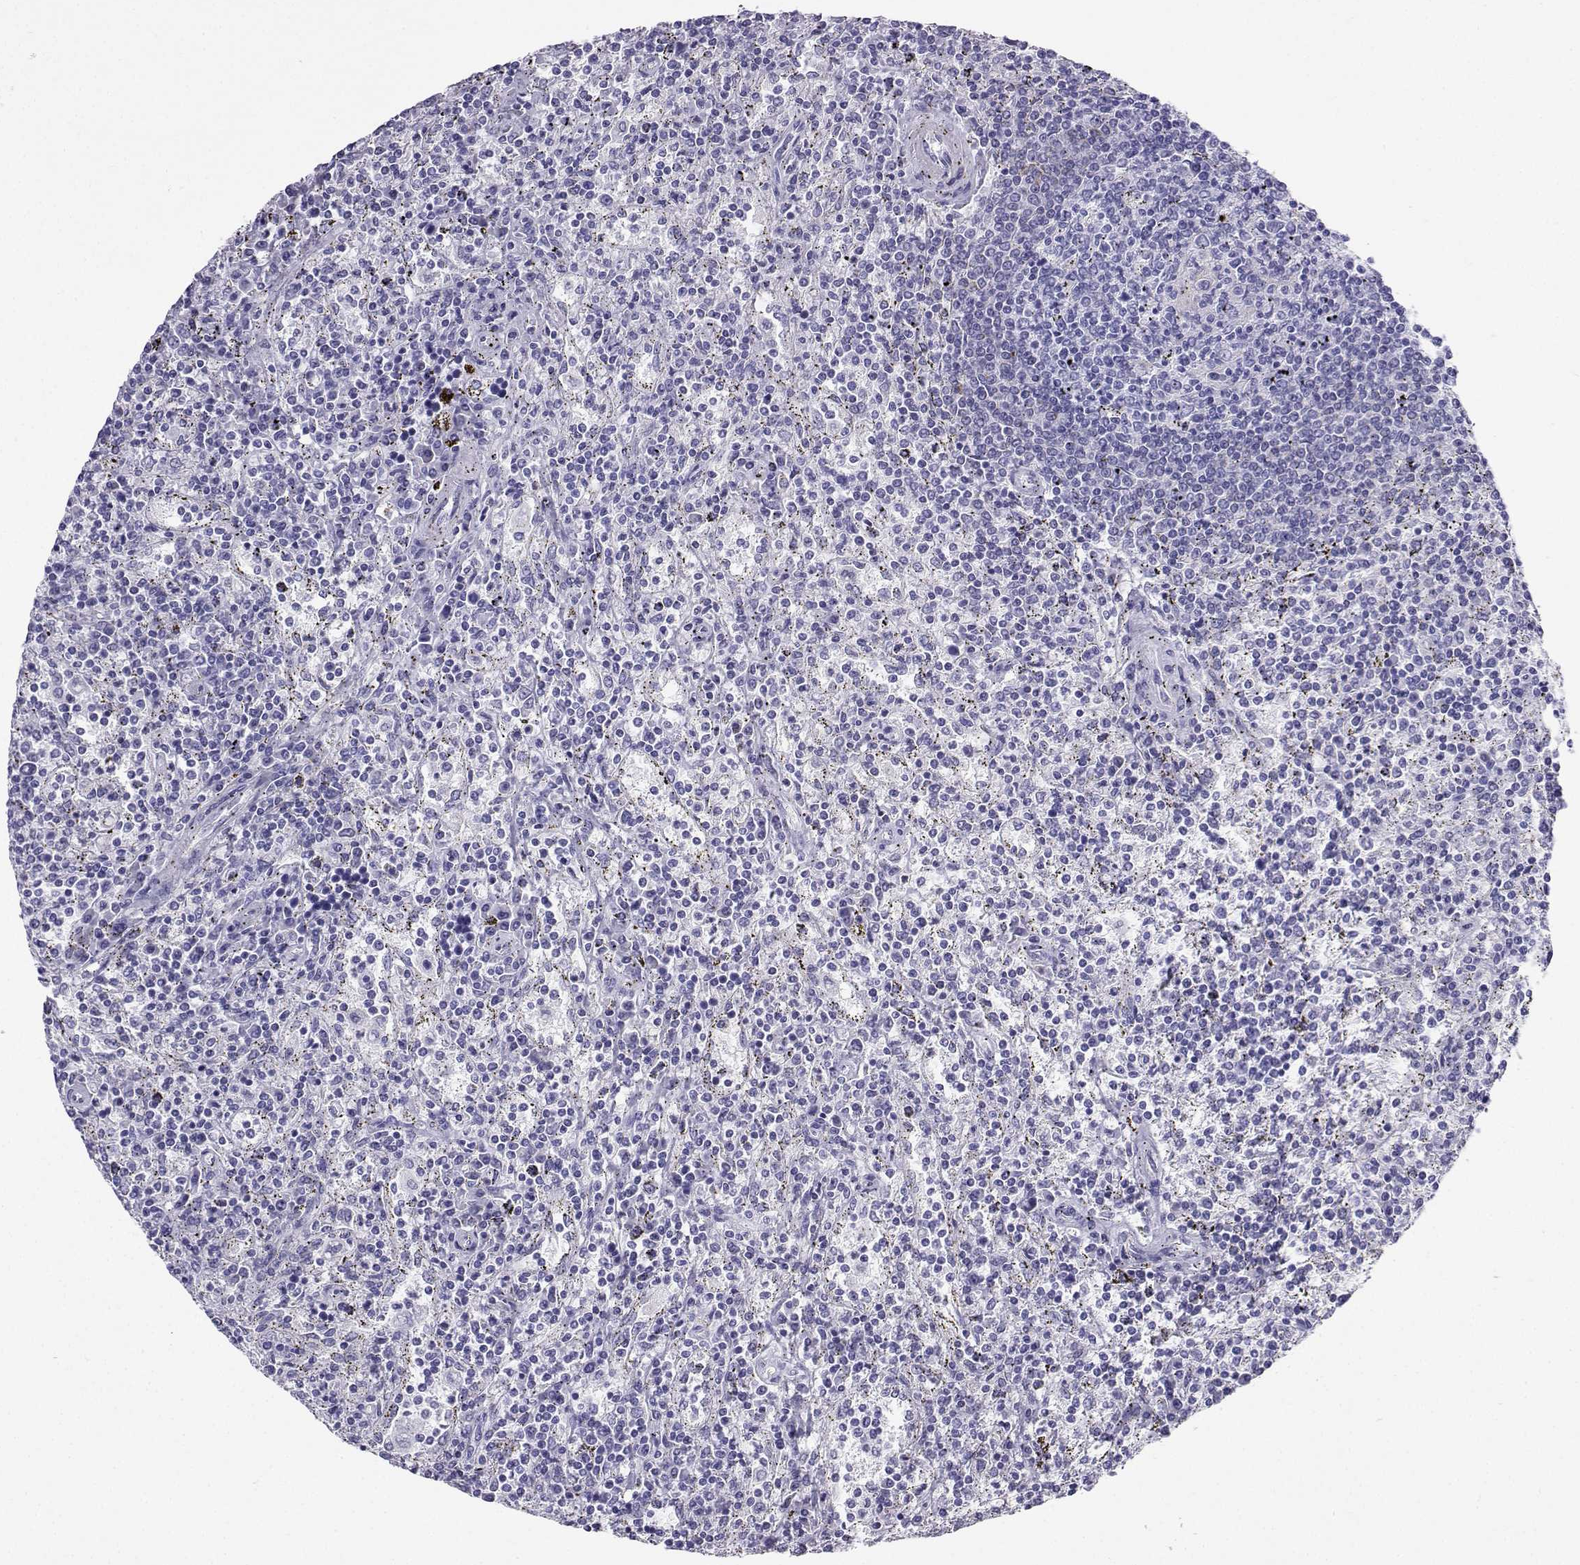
{"staining": {"intensity": "negative", "quantity": "none", "location": "none"}, "tissue": "lymphoma", "cell_type": "Tumor cells", "image_type": "cancer", "snomed": [{"axis": "morphology", "description": "Malignant lymphoma, non-Hodgkin's type, Low grade"}, {"axis": "topography", "description": "Spleen"}], "caption": "This histopathology image is of lymphoma stained with immunohistochemistry (IHC) to label a protein in brown with the nuclei are counter-stained blue. There is no positivity in tumor cells.", "gene": "CD109", "patient": {"sex": "male", "age": 62}}